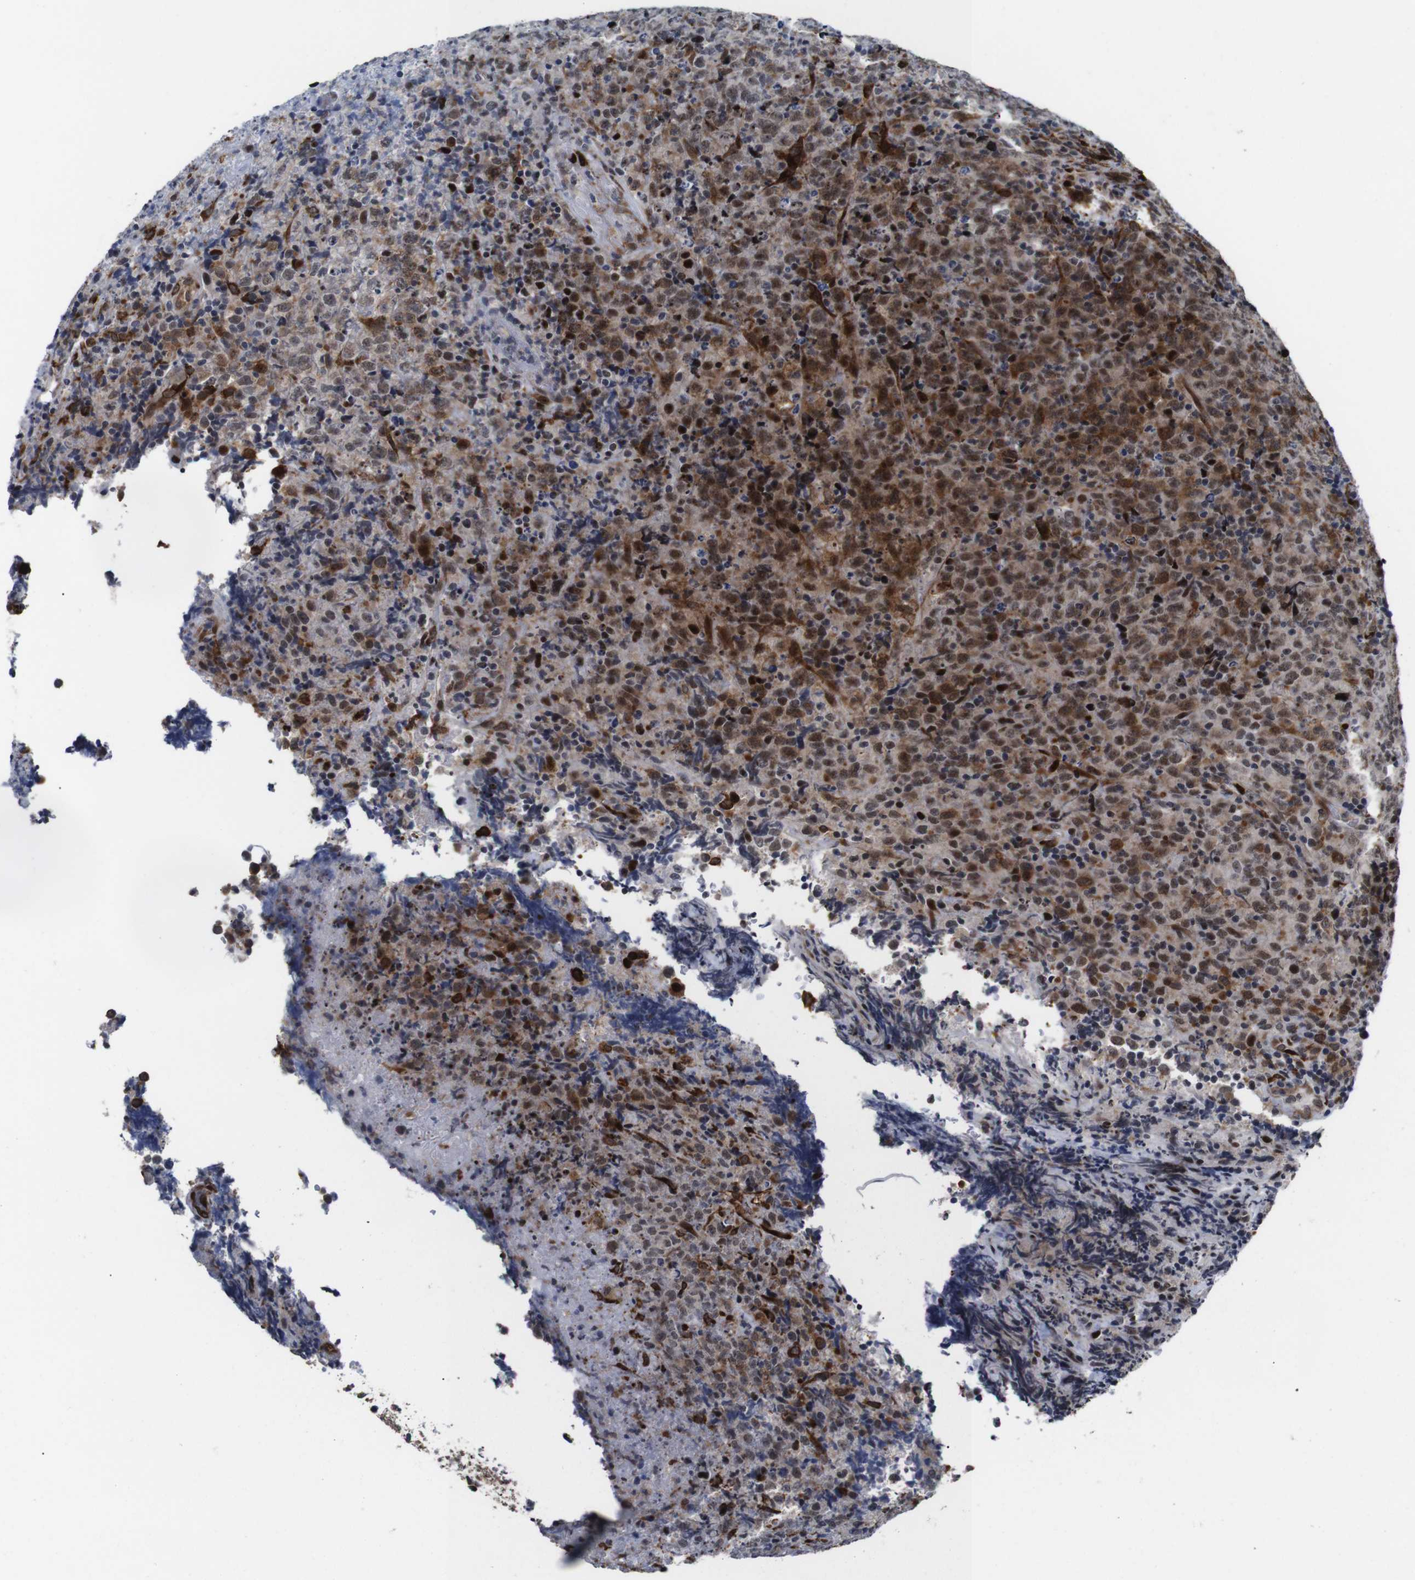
{"staining": {"intensity": "weak", "quantity": ">75%", "location": "cytoplasmic/membranous,nuclear"}, "tissue": "lymphoma", "cell_type": "Tumor cells", "image_type": "cancer", "snomed": [{"axis": "morphology", "description": "Malignant lymphoma, non-Hodgkin's type, High grade"}, {"axis": "topography", "description": "Tonsil"}], "caption": "An immunohistochemistry micrograph of neoplastic tissue is shown. Protein staining in brown shows weak cytoplasmic/membranous and nuclear positivity in lymphoma within tumor cells.", "gene": "EIF4G1", "patient": {"sex": "female", "age": 36}}